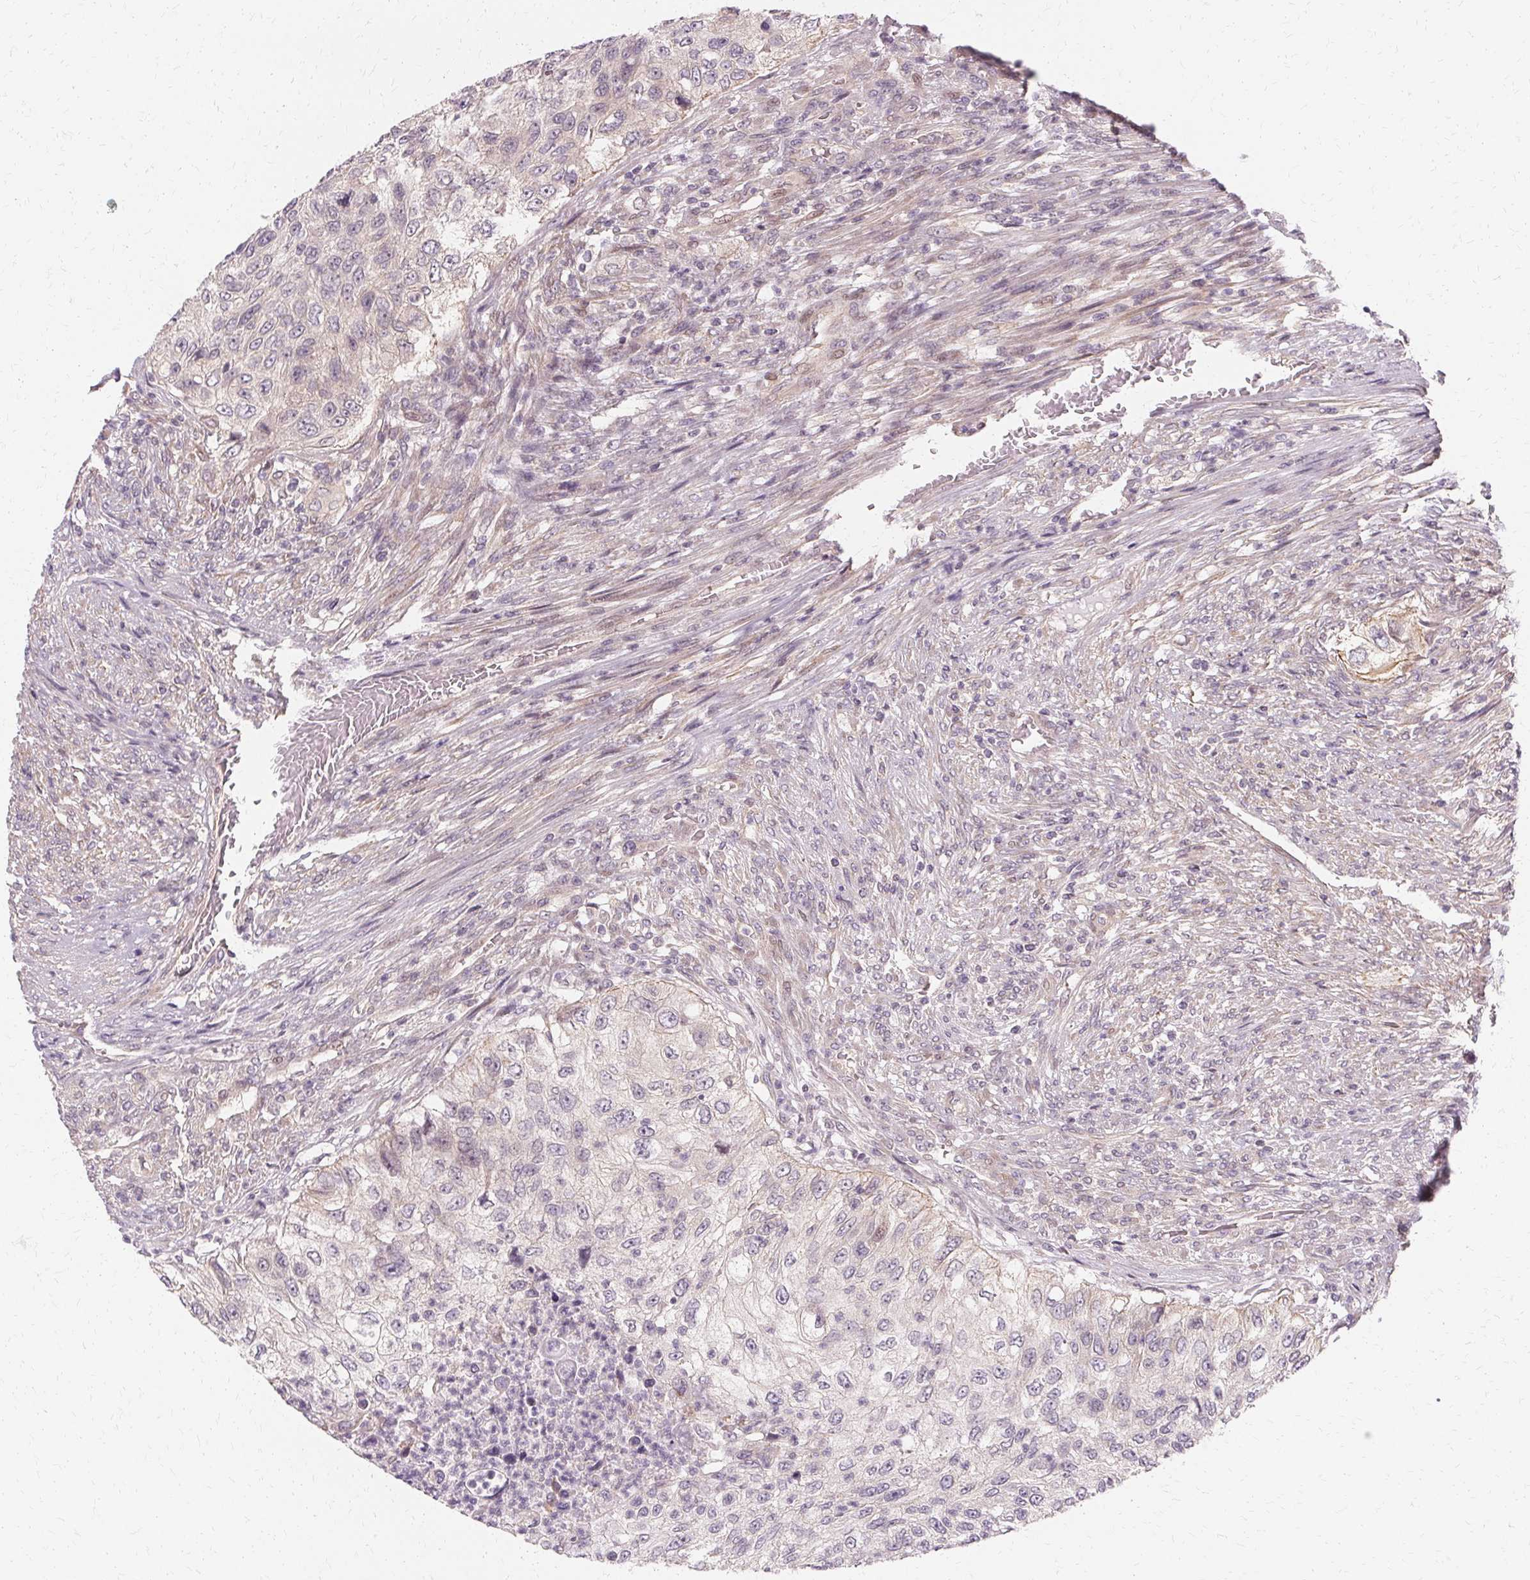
{"staining": {"intensity": "negative", "quantity": "none", "location": "none"}, "tissue": "urothelial cancer", "cell_type": "Tumor cells", "image_type": "cancer", "snomed": [{"axis": "morphology", "description": "Urothelial carcinoma, High grade"}, {"axis": "topography", "description": "Urinary bladder"}], "caption": "Protein analysis of urothelial cancer displays no significant positivity in tumor cells.", "gene": "USP8", "patient": {"sex": "female", "age": 60}}